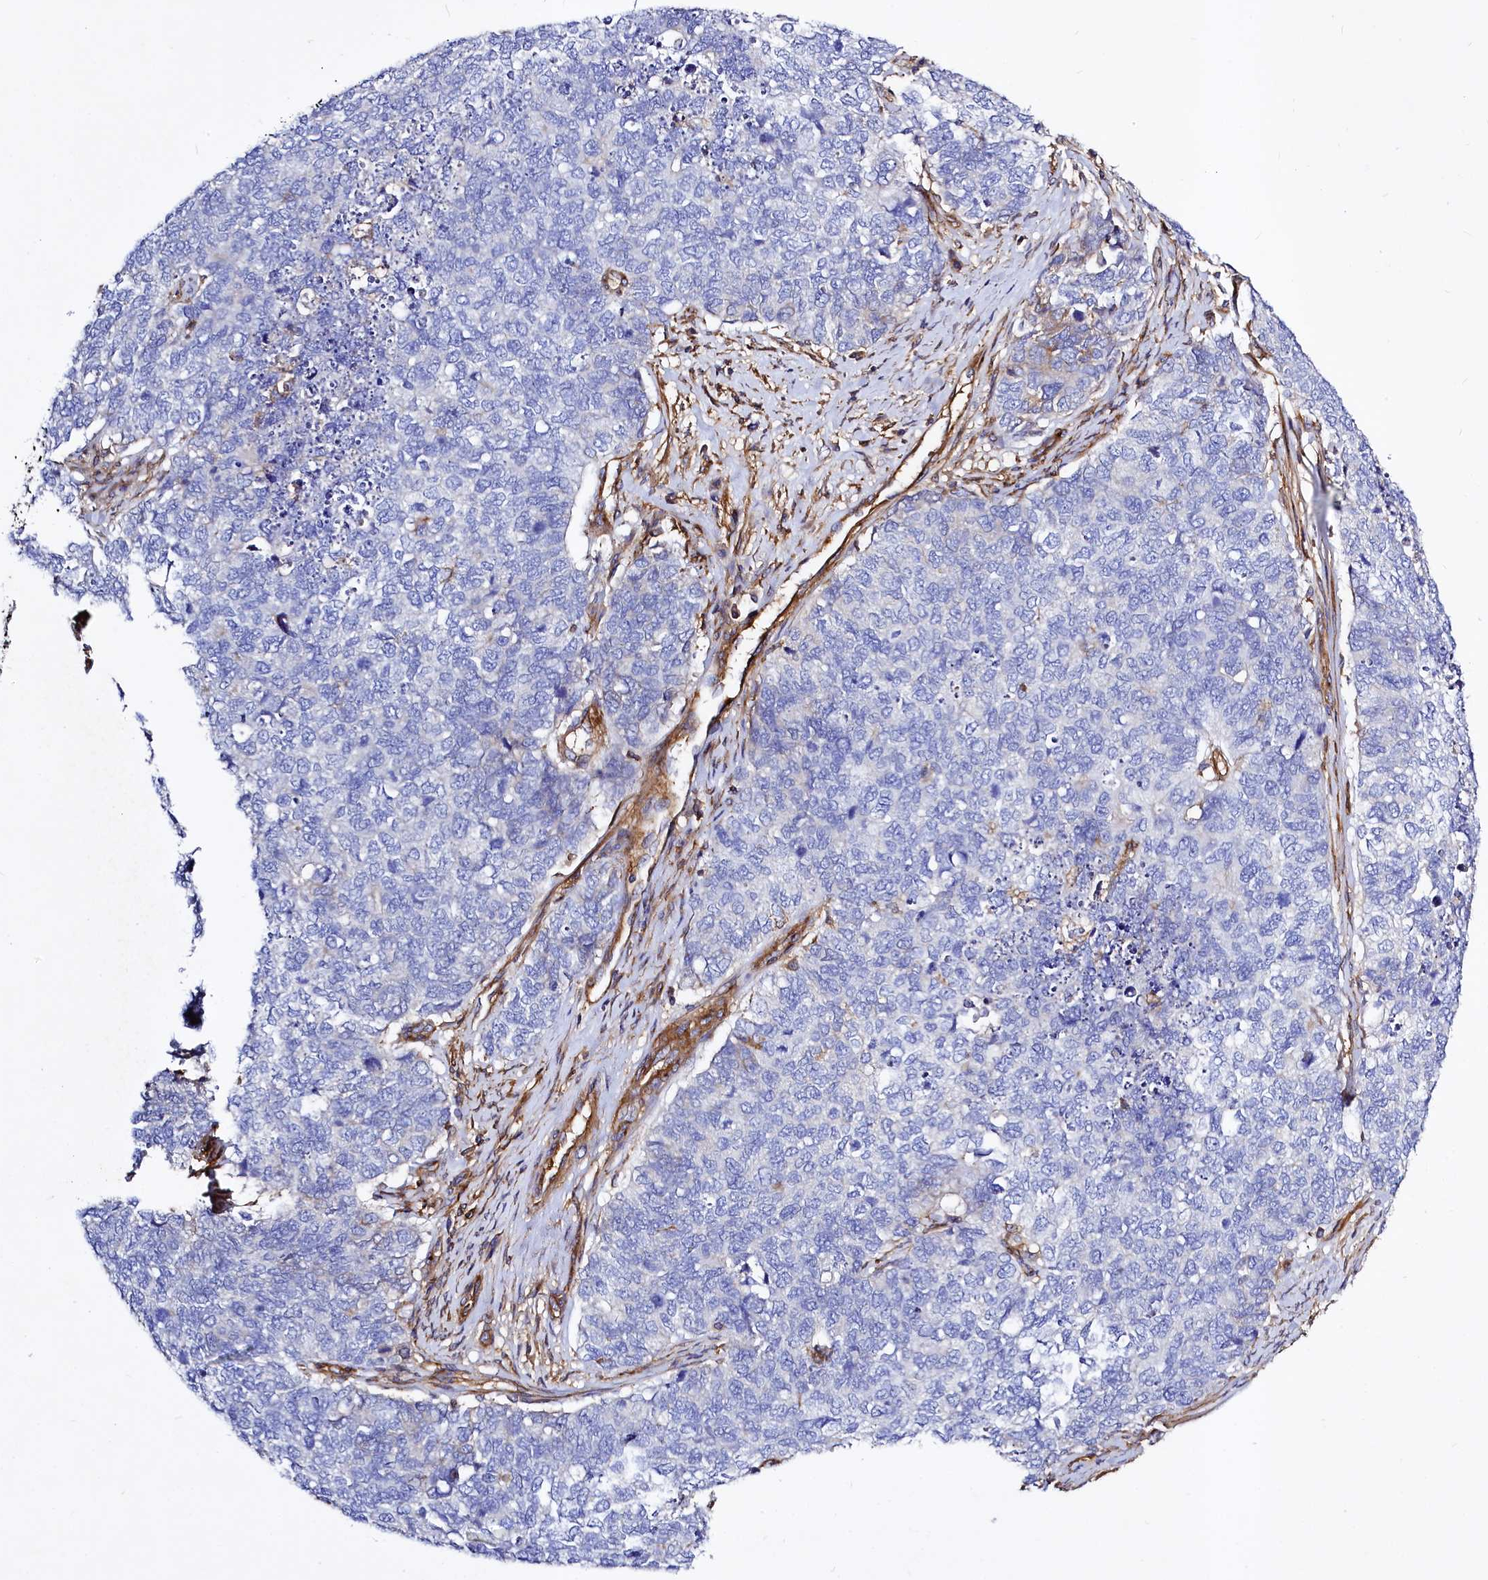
{"staining": {"intensity": "negative", "quantity": "none", "location": "none"}, "tissue": "cervical cancer", "cell_type": "Tumor cells", "image_type": "cancer", "snomed": [{"axis": "morphology", "description": "Squamous cell carcinoma, NOS"}, {"axis": "topography", "description": "Cervix"}], "caption": "IHC histopathology image of neoplastic tissue: cervical cancer stained with DAB reveals no significant protein expression in tumor cells. The staining was performed using DAB to visualize the protein expression in brown, while the nuclei were stained in blue with hematoxylin (Magnification: 20x).", "gene": "ANO6", "patient": {"sex": "female", "age": 63}}